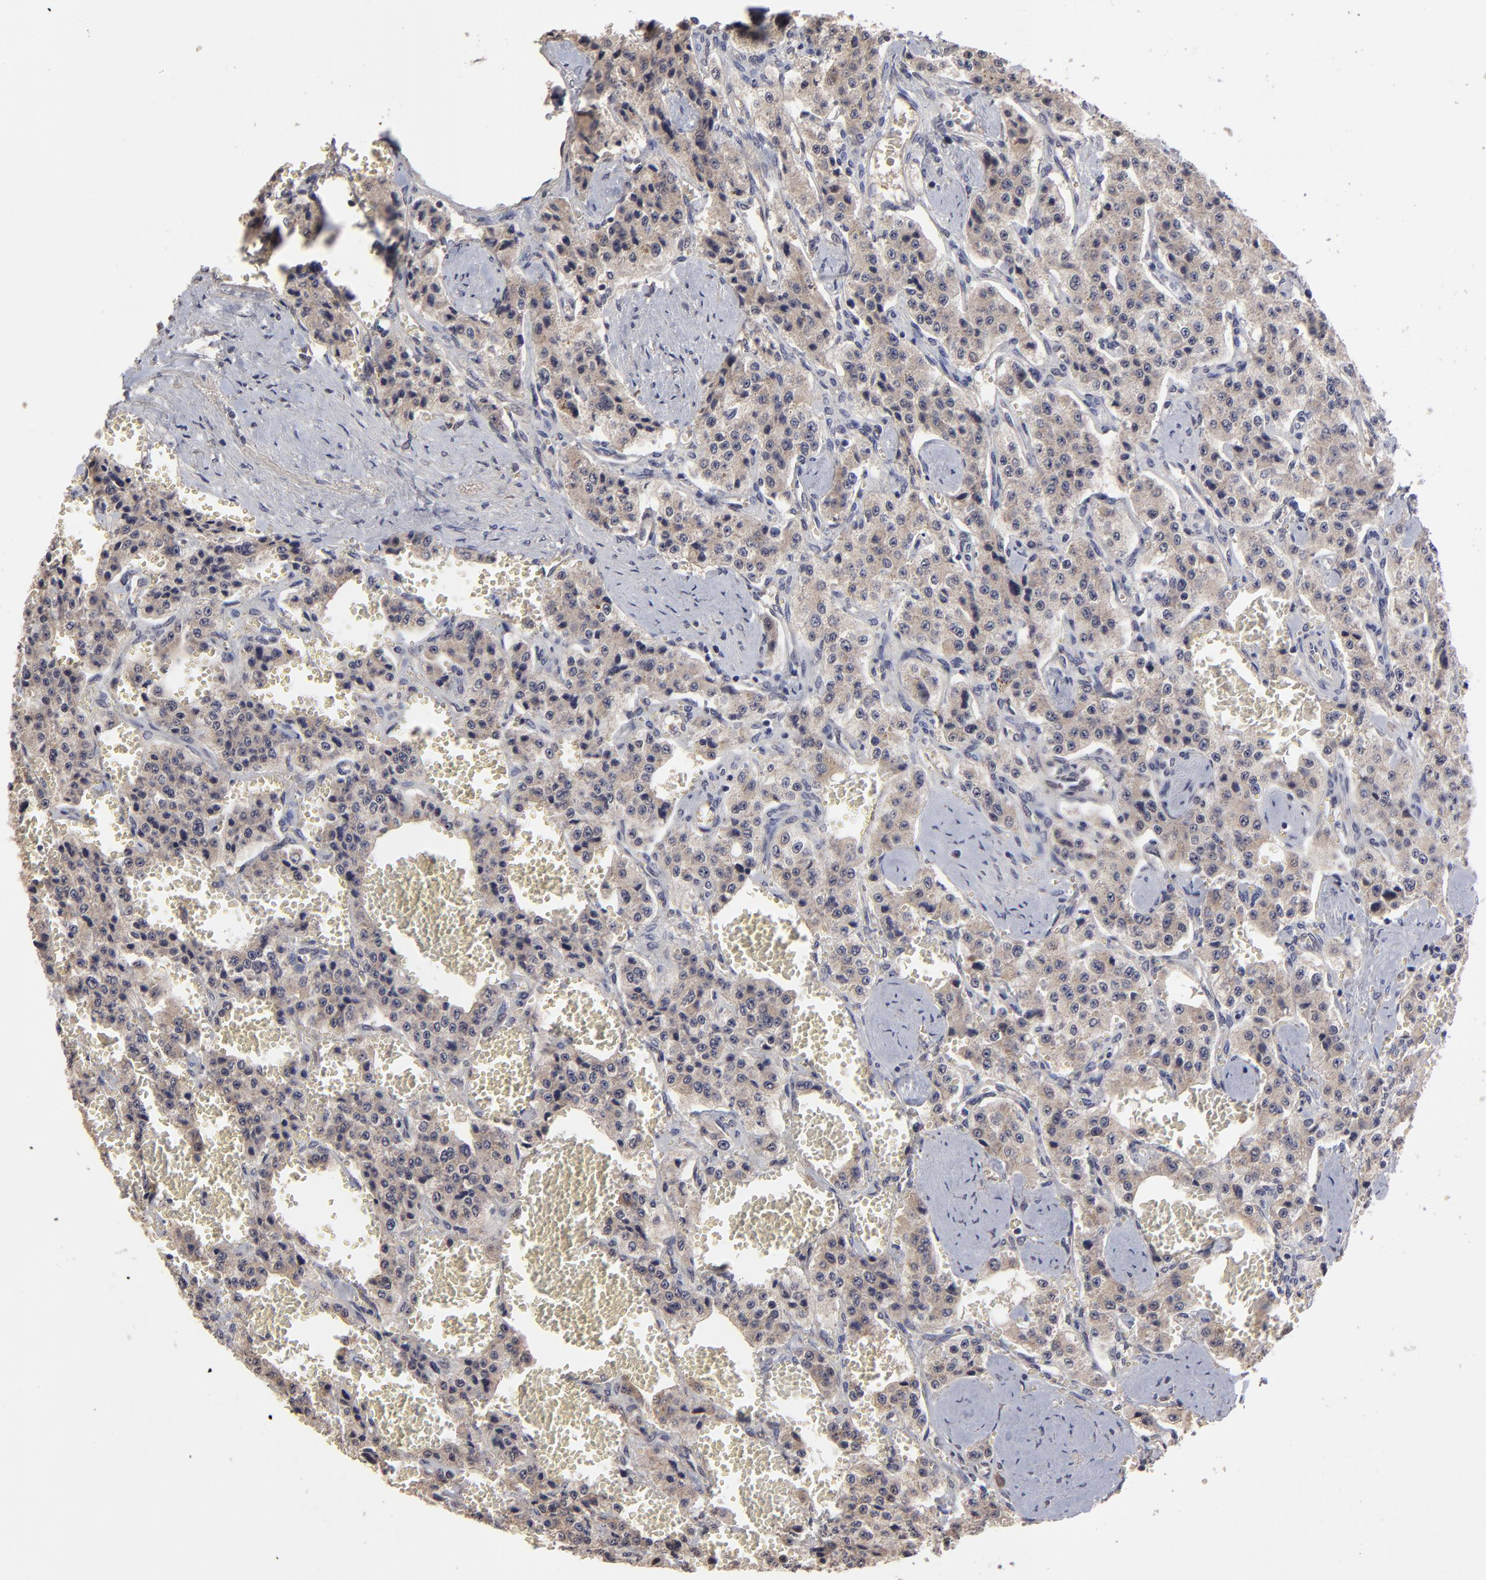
{"staining": {"intensity": "weak", "quantity": ">75%", "location": "cytoplasmic/membranous"}, "tissue": "carcinoid", "cell_type": "Tumor cells", "image_type": "cancer", "snomed": [{"axis": "morphology", "description": "Carcinoid, malignant, NOS"}, {"axis": "topography", "description": "Small intestine"}], "caption": "This is a micrograph of immunohistochemistry staining of carcinoid, which shows weak staining in the cytoplasmic/membranous of tumor cells.", "gene": "CHL1", "patient": {"sex": "male", "age": 52}}